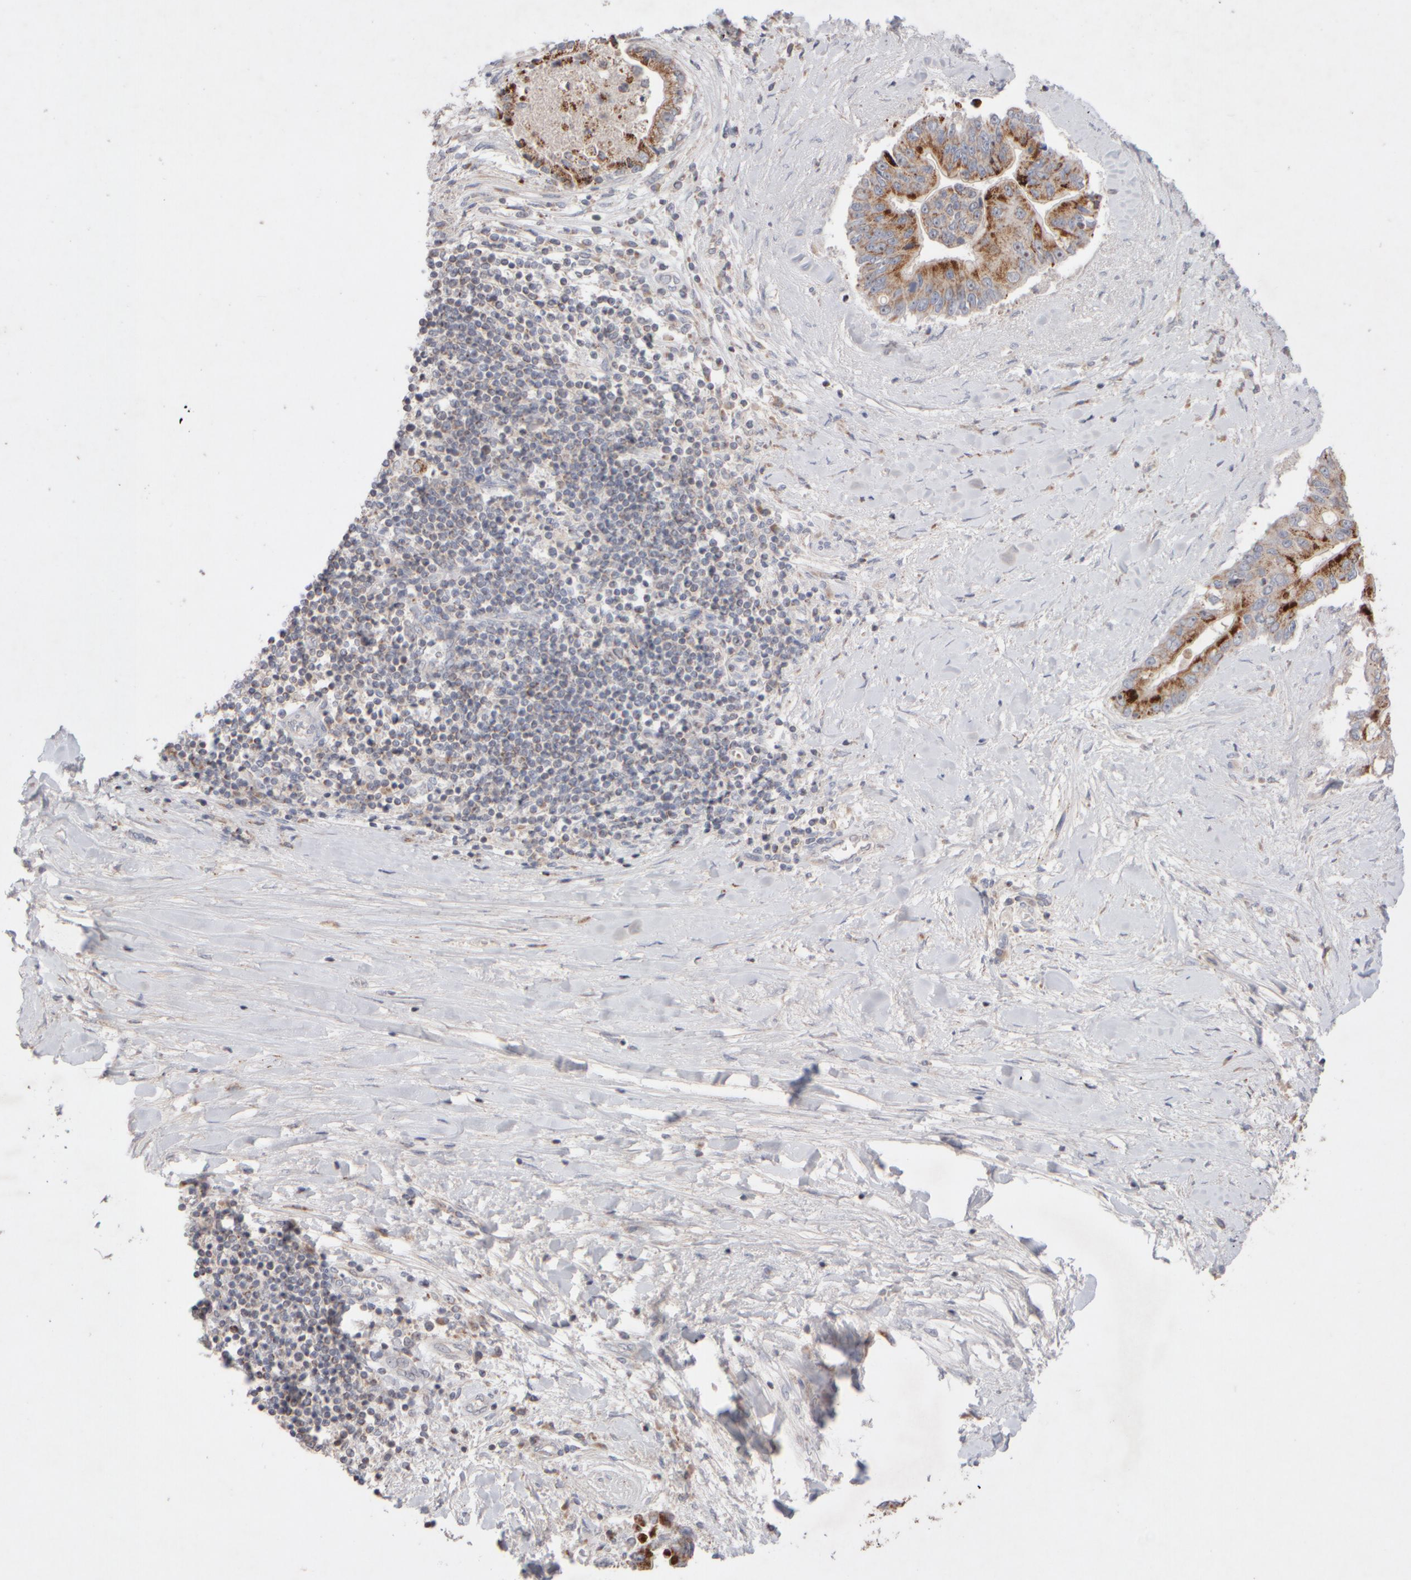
{"staining": {"intensity": "moderate", "quantity": ">75%", "location": "cytoplasmic/membranous"}, "tissue": "liver cancer", "cell_type": "Tumor cells", "image_type": "cancer", "snomed": [{"axis": "morphology", "description": "Cholangiocarcinoma"}, {"axis": "topography", "description": "Liver"}], "caption": "DAB immunohistochemical staining of cholangiocarcinoma (liver) exhibits moderate cytoplasmic/membranous protein positivity in about >75% of tumor cells.", "gene": "CHADL", "patient": {"sex": "male", "age": 50}}